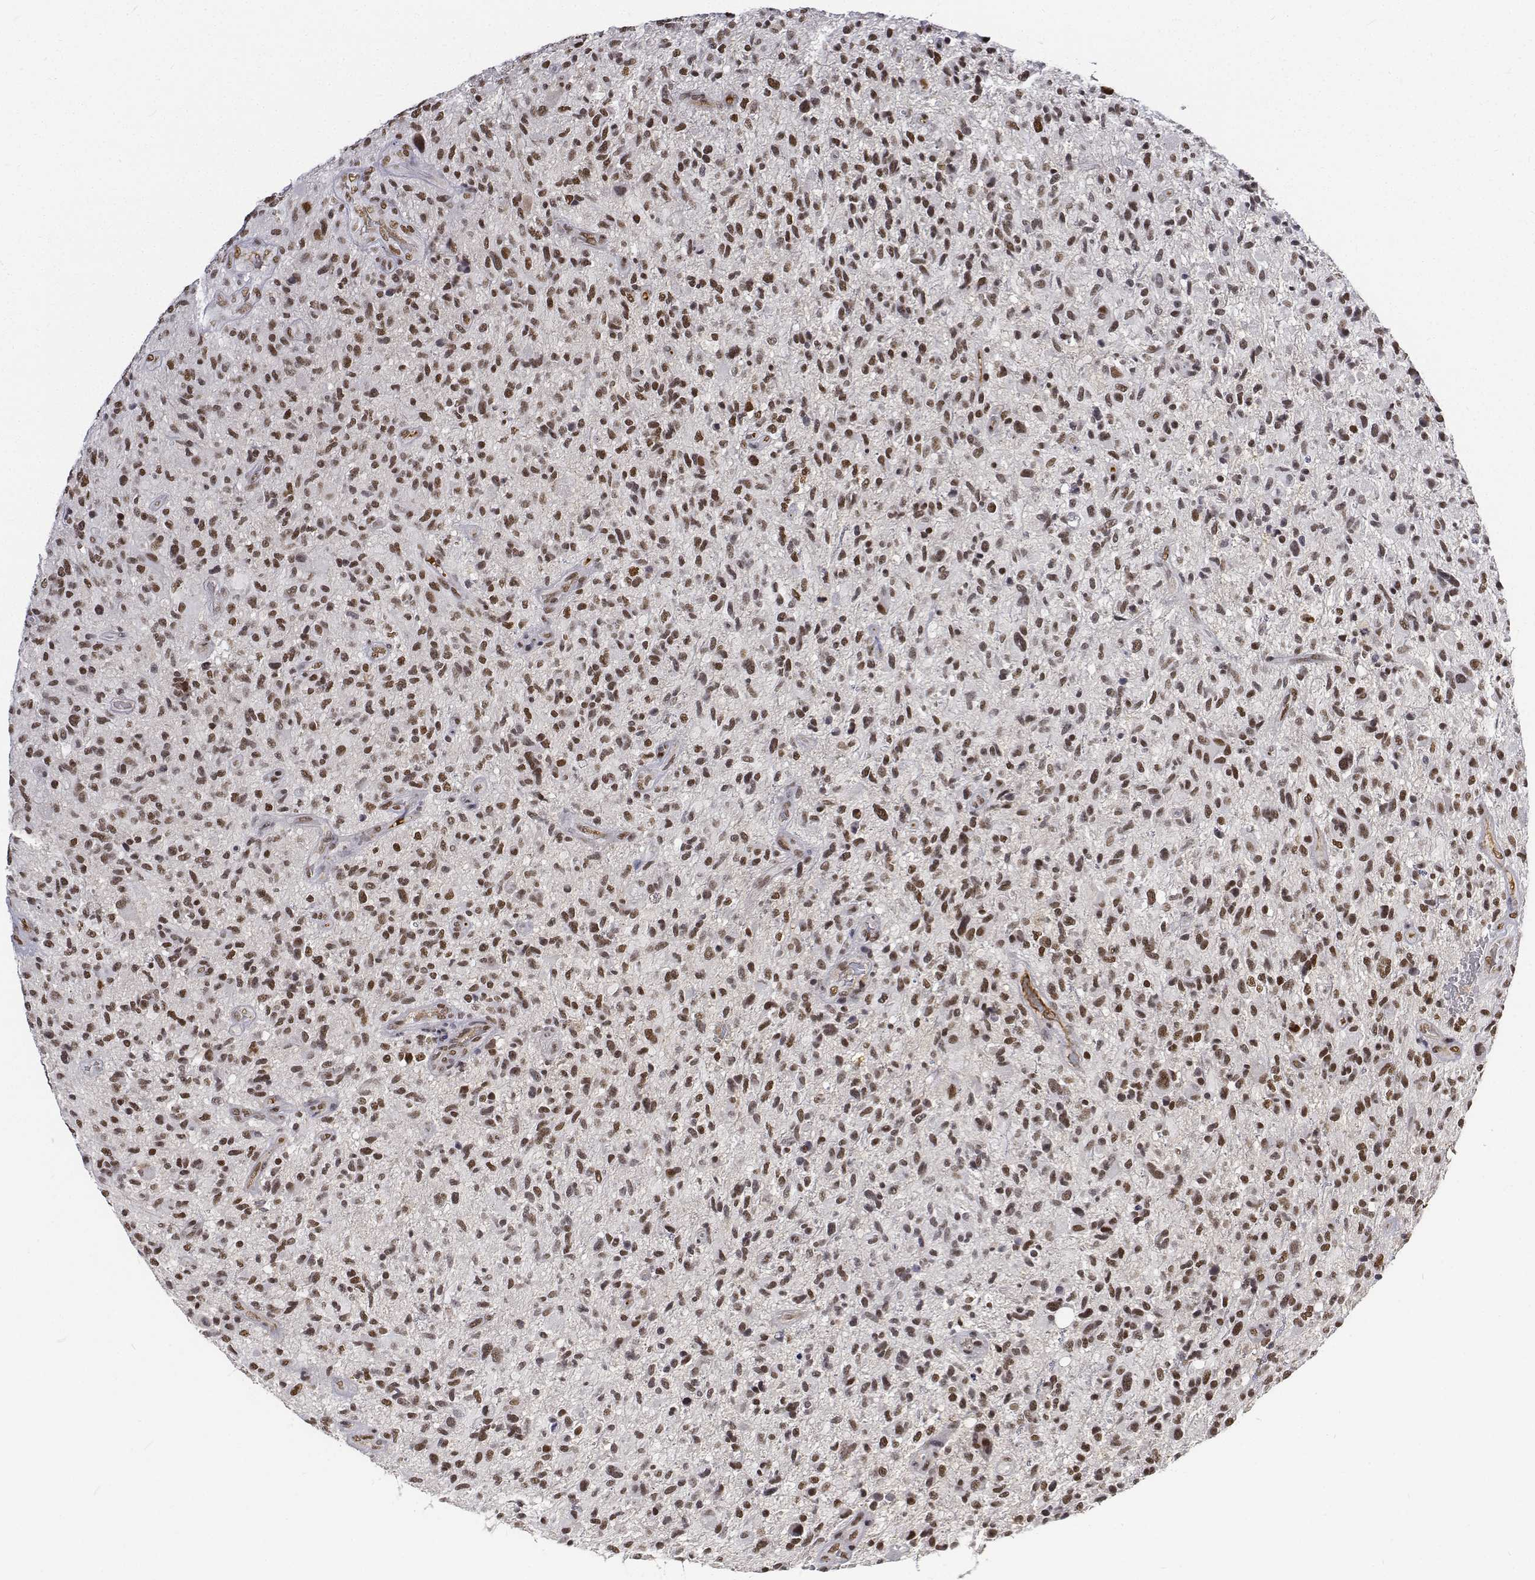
{"staining": {"intensity": "moderate", "quantity": ">75%", "location": "nuclear"}, "tissue": "glioma", "cell_type": "Tumor cells", "image_type": "cancer", "snomed": [{"axis": "morphology", "description": "Glioma, malignant, High grade"}, {"axis": "topography", "description": "Brain"}], "caption": "Tumor cells exhibit moderate nuclear staining in about >75% of cells in malignant glioma (high-grade).", "gene": "ATRX", "patient": {"sex": "male", "age": 47}}